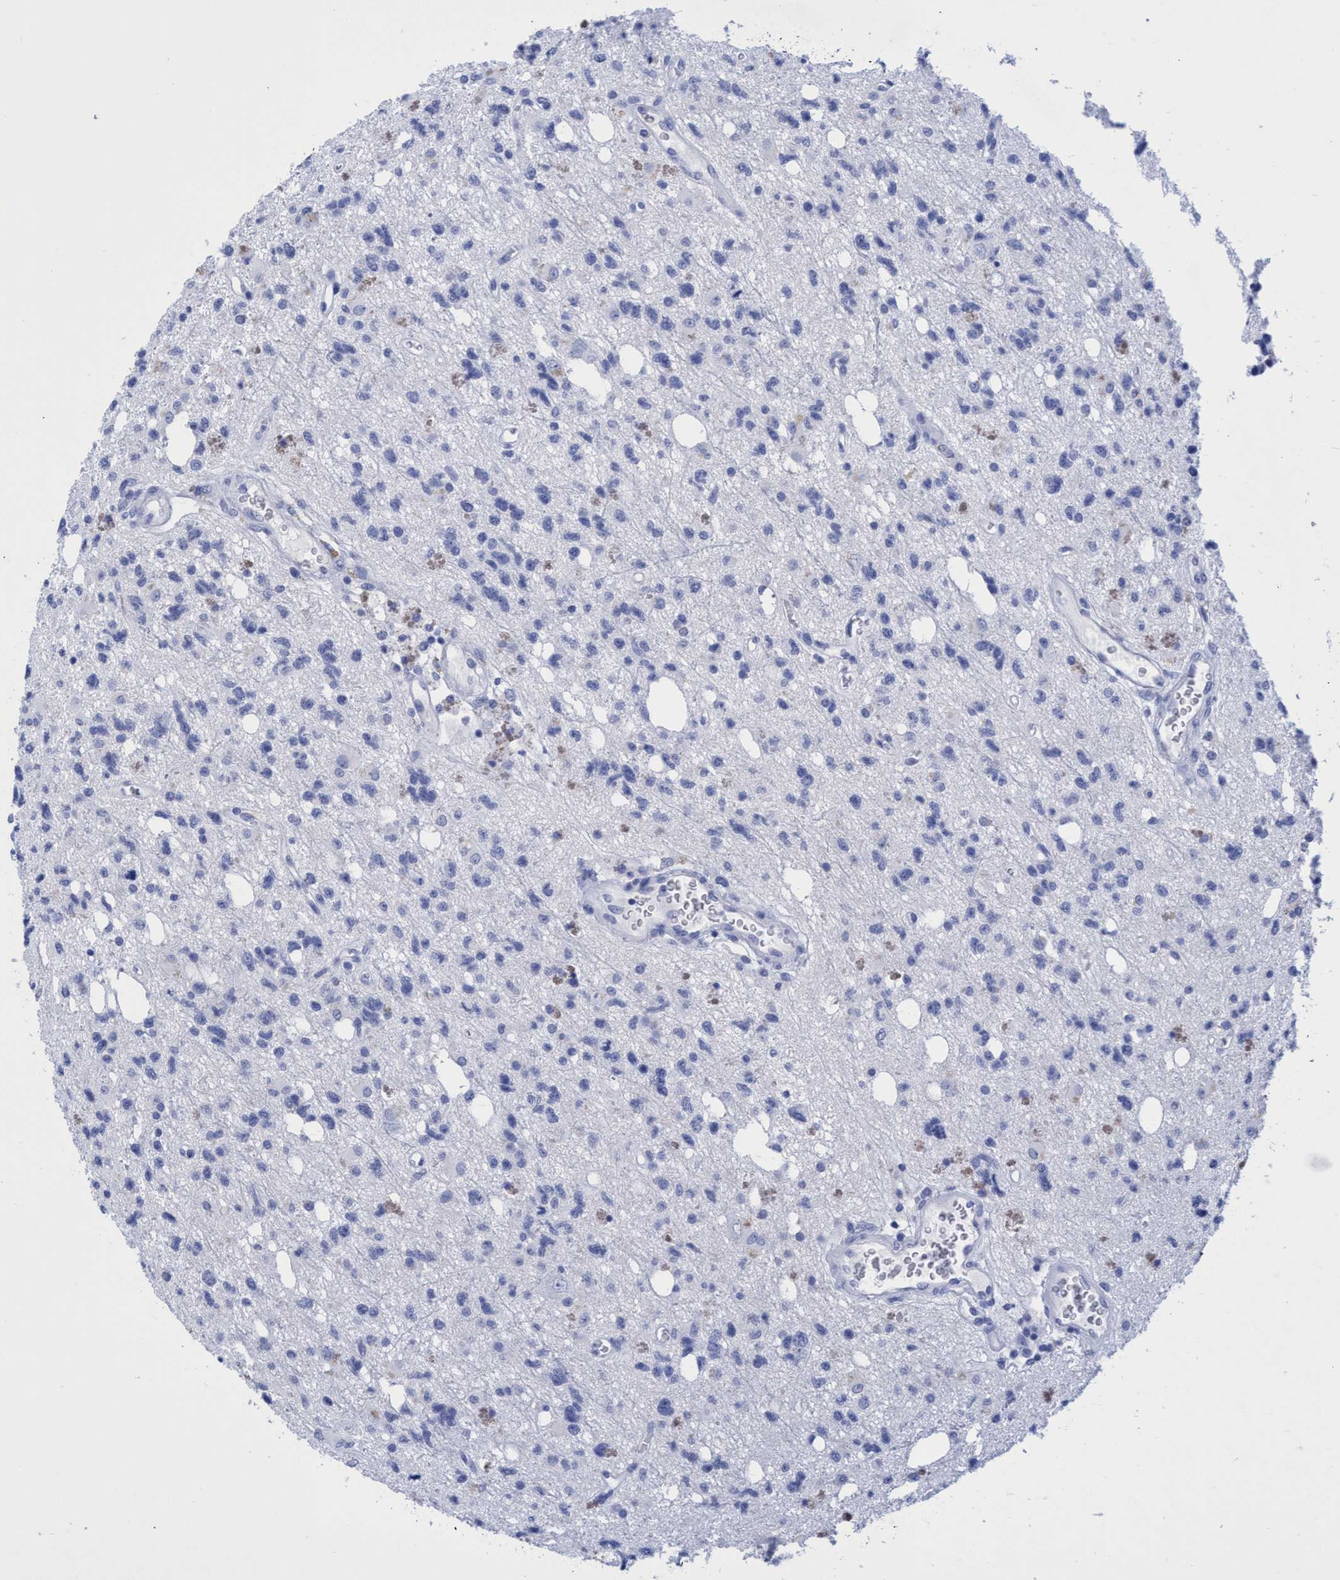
{"staining": {"intensity": "negative", "quantity": "none", "location": "none"}, "tissue": "glioma", "cell_type": "Tumor cells", "image_type": "cancer", "snomed": [{"axis": "morphology", "description": "Glioma, malignant, High grade"}, {"axis": "topography", "description": "Brain"}], "caption": "DAB (3,3'-diaminobenzidine) immunohistochemical staining of human glioma exhibits no significant staining in tumor cells.", "gene": "INSL6", "patient": {"sex": "female", "age": 62}}